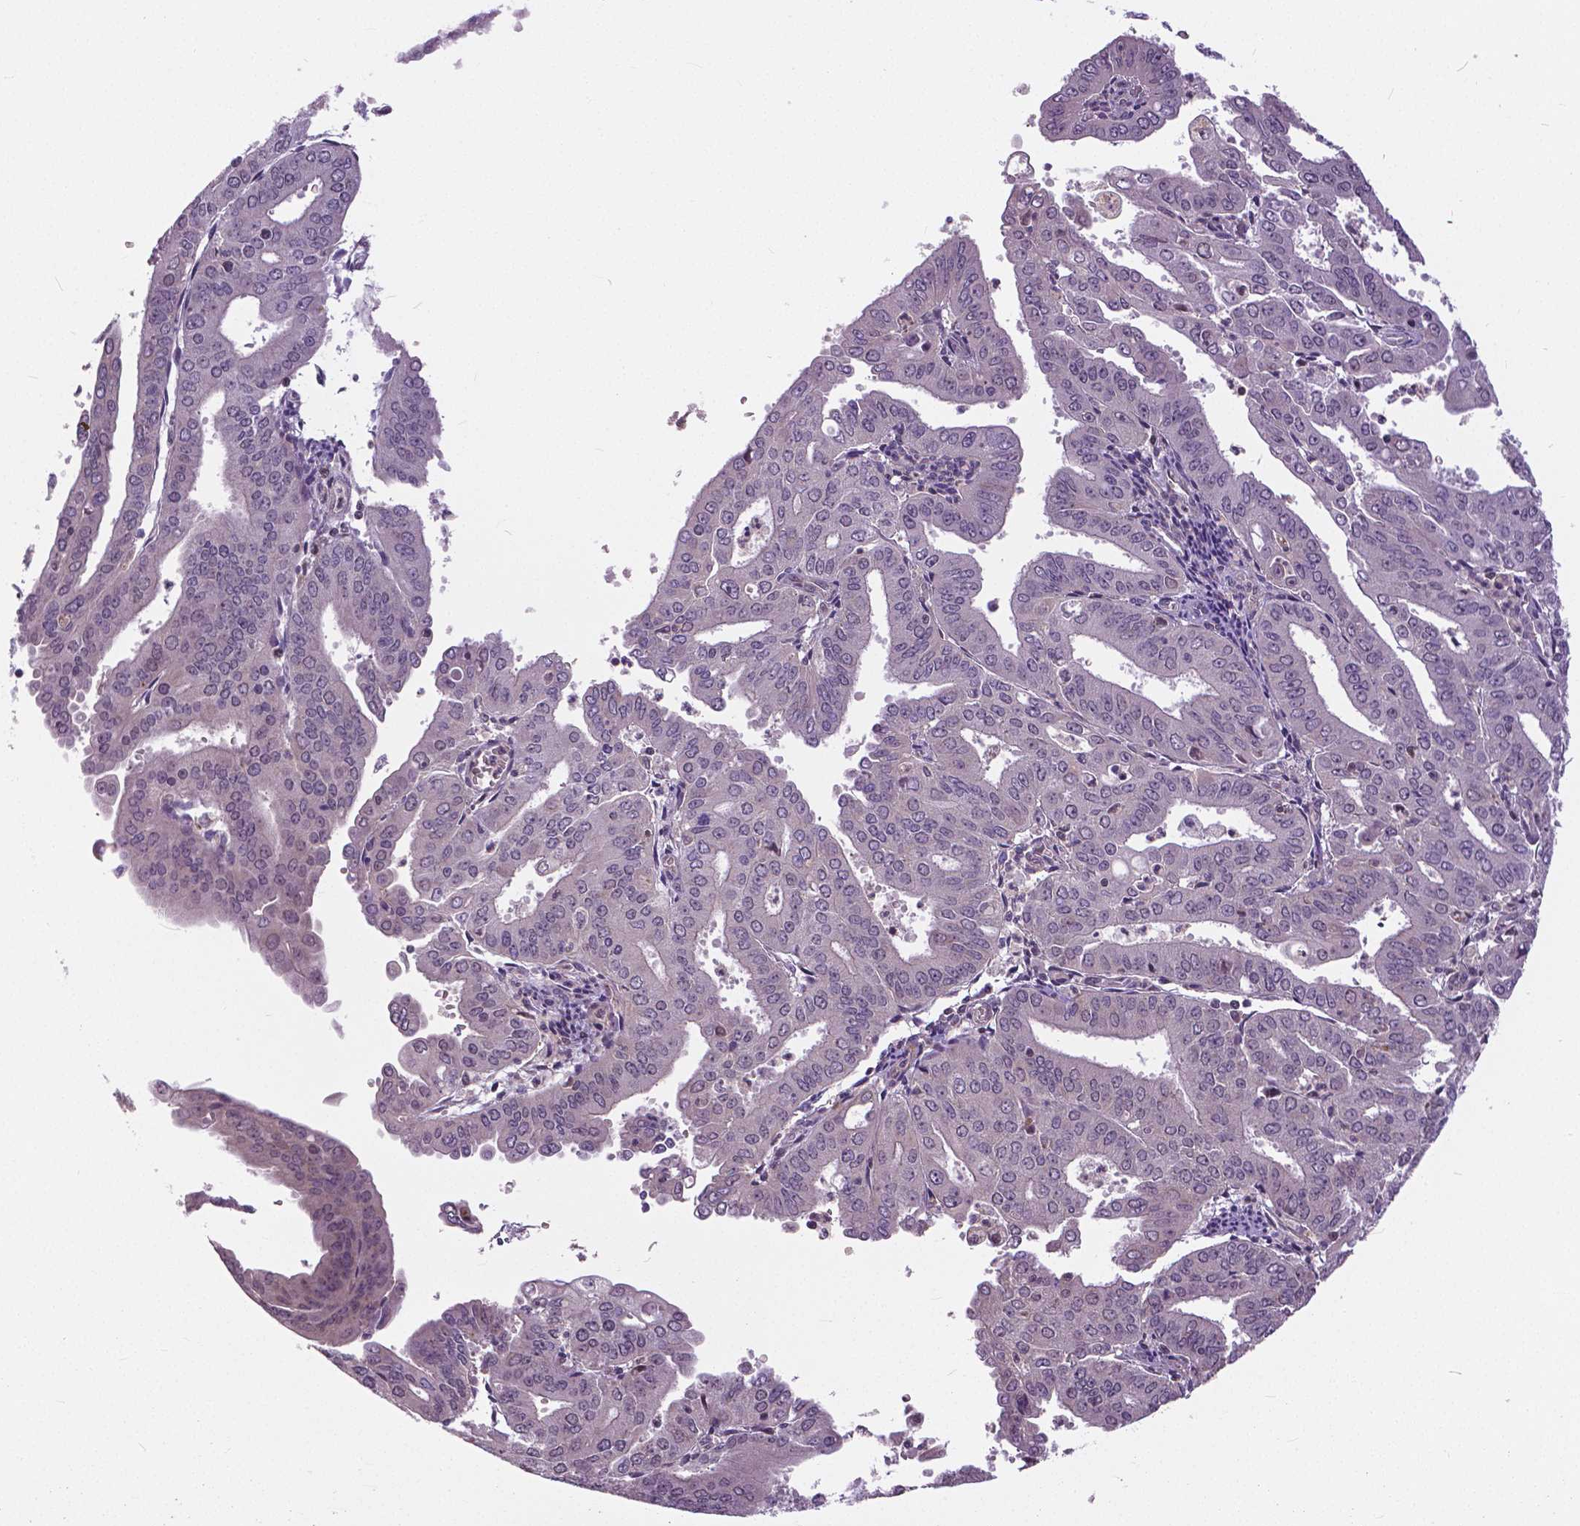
{"staining": {"intensity": "negative", "quantity": "none", "location": "none"}, "tissue": "cervical cancer", "cell_type": "Tumor cells", "image_type": "cancer", "snomed": [{"axis": "morphology", "description": "Adenocarcinoma, NOS"}, {"axis": "topography", "description": "Cervix"}], "caption": "This is a image of immunohistochemistry staining of cervical adenocarcinoma, which shows no staining in tumor cells.", "gene": "ANXA13", "patient": {"sex": "female", "age": 56}}